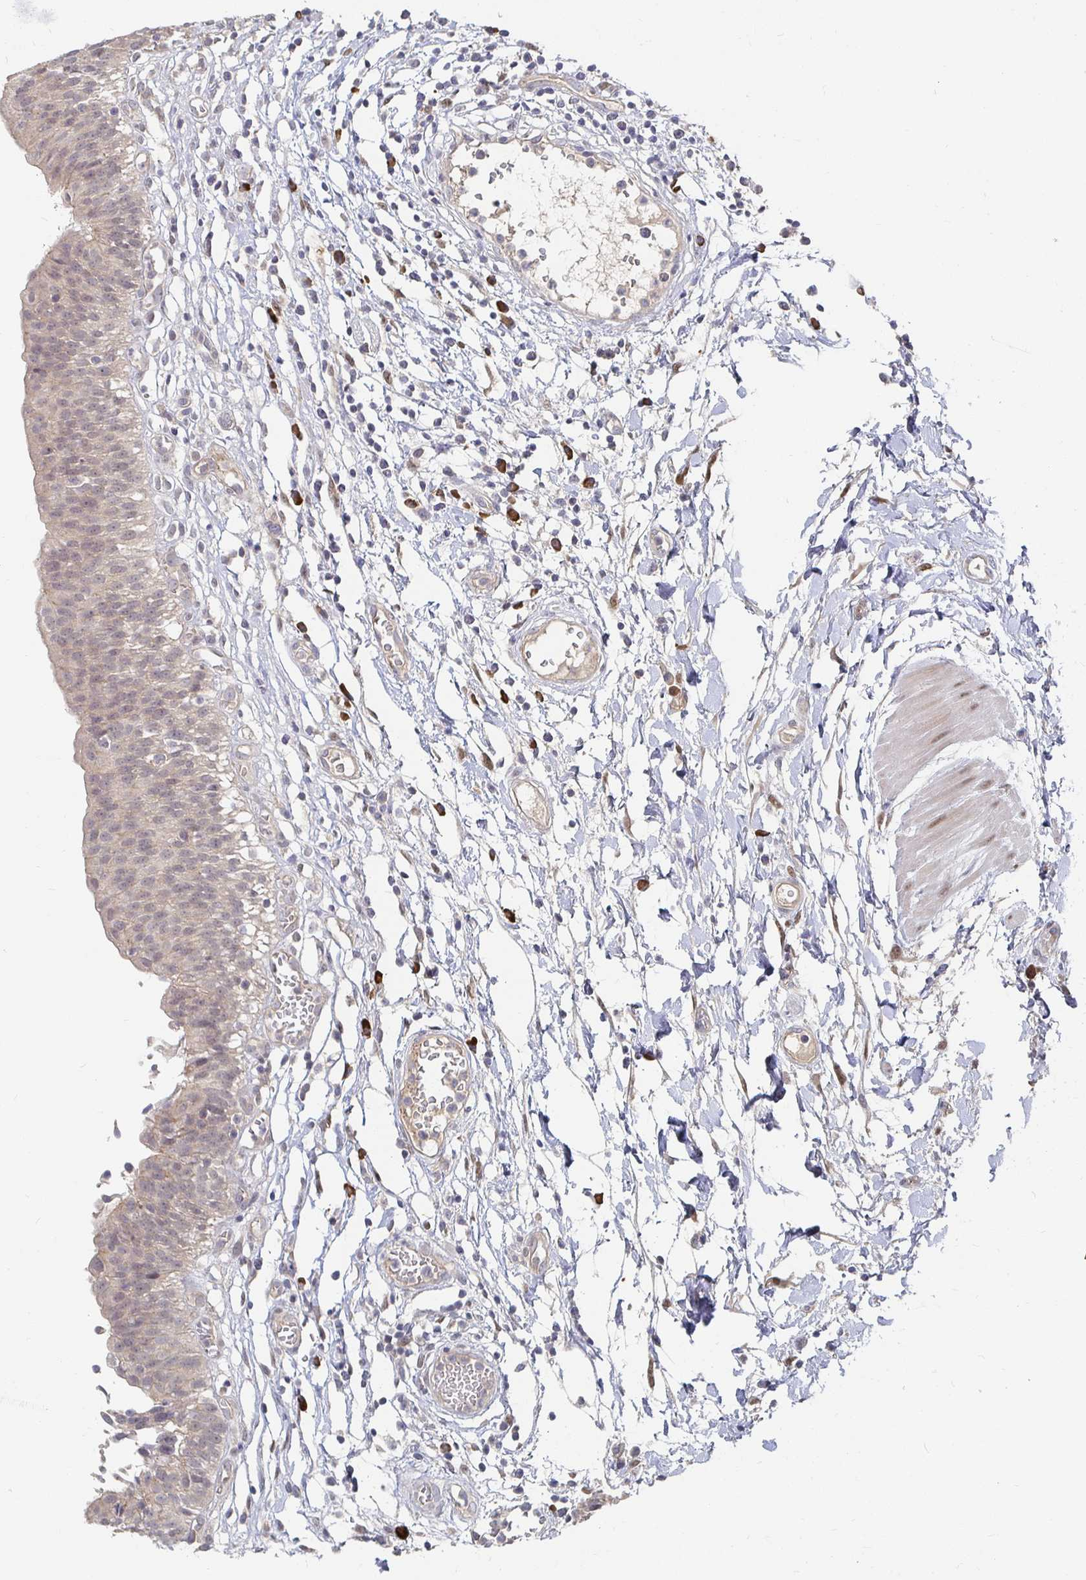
{"staining": {"intensity": "weak", "quantity": "25%-75%", "location": "cytoplasmic/membranous,nuclear"}, "tissue": "urinary bladder", "cell_type": "Urothelial cells", "image_type": "normal", "snomed": [{"axis": "morphology", "description": "Normal tissue, NOS"}, {"axis": "topography", "description": "Urinary bladder"}], "caption": "Immunohistochemical staining of benign human urinary bladder shows 25%-75% levels of weak cytoplasmic/membranous,nuclear protein staining in about 25%-75% of urothelial cells.", "gene": "MEIS1", "patient": {"sex": "male", "age": 64}}